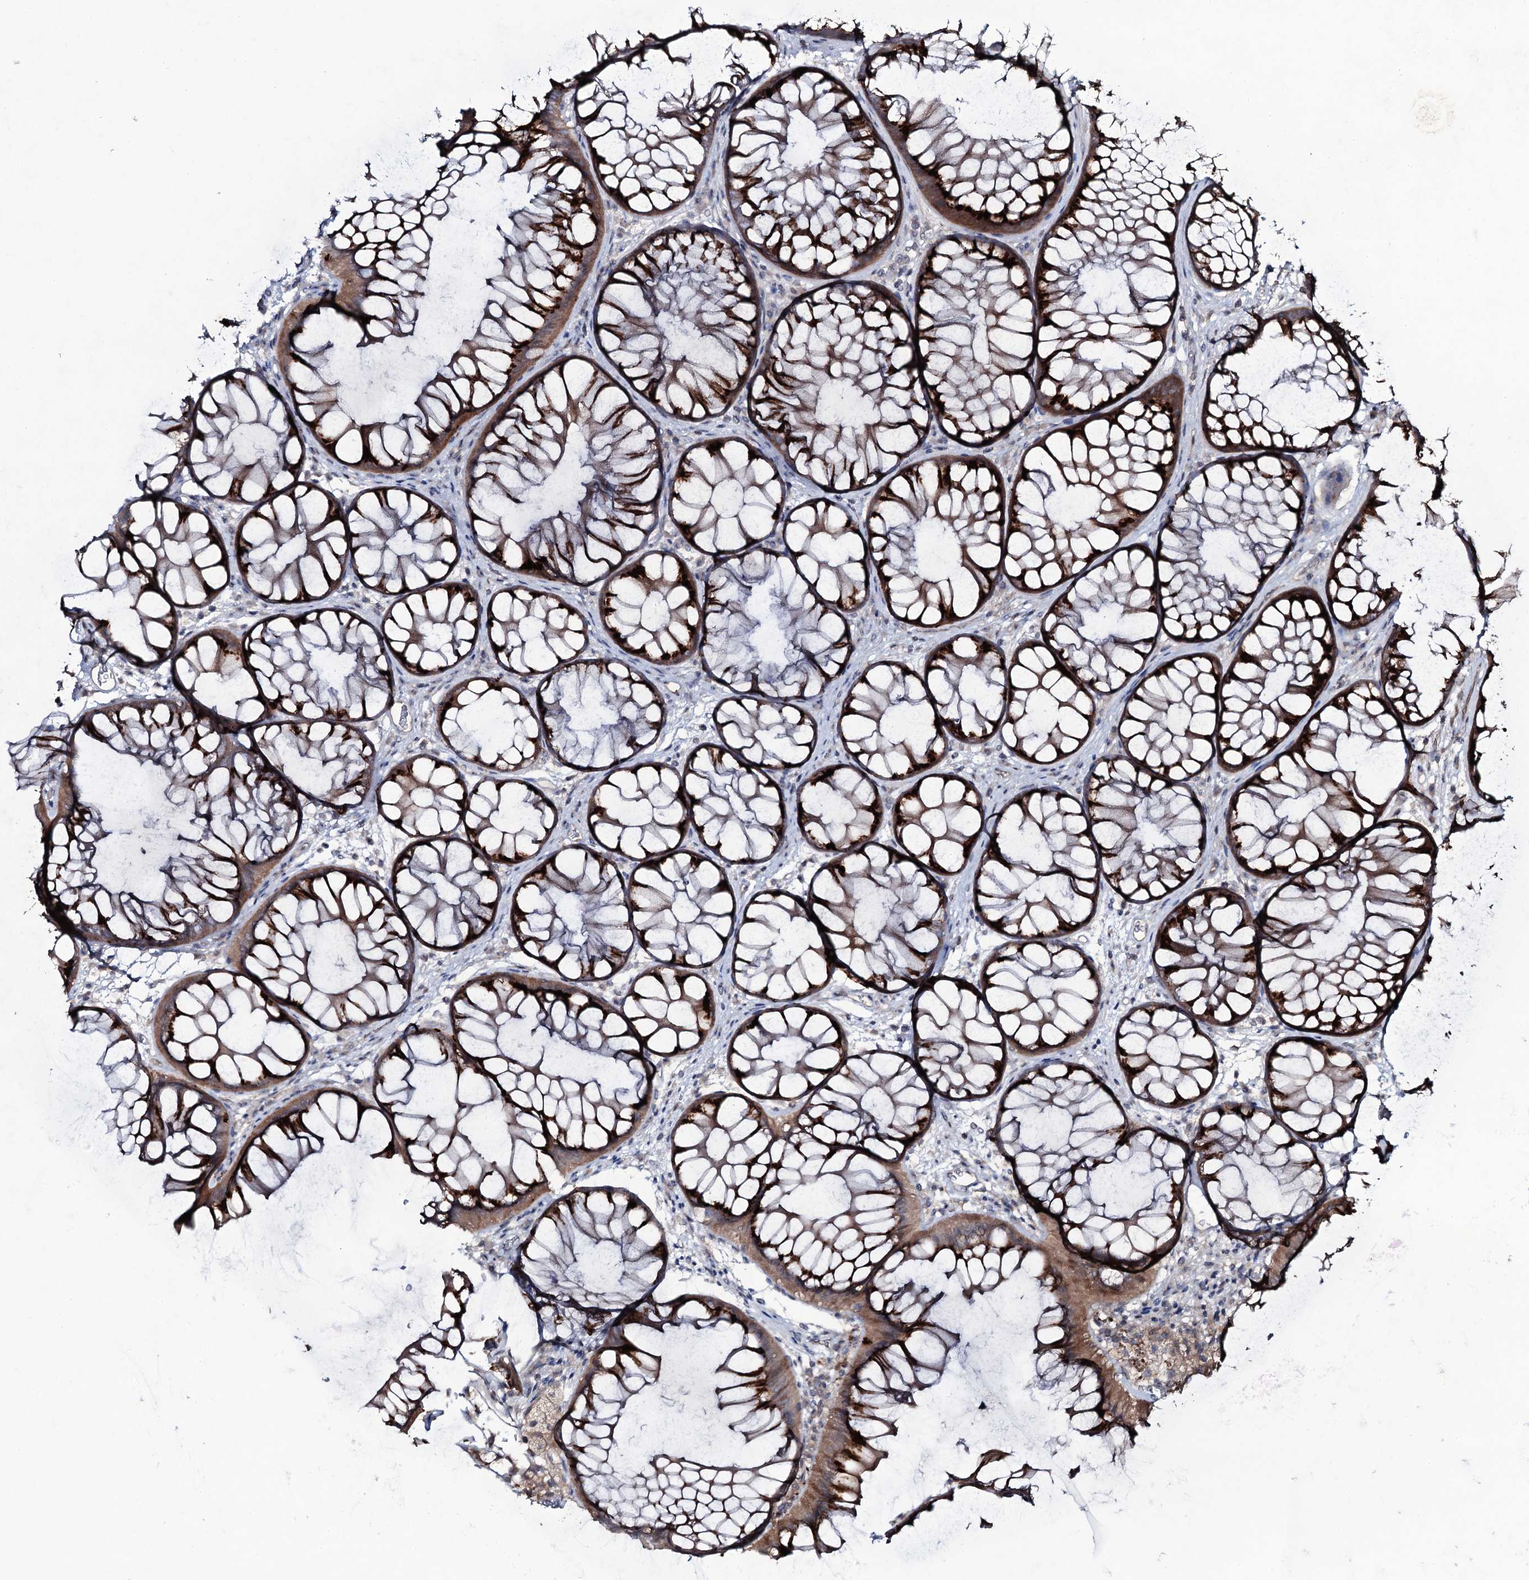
{"staining": {"intensity": "weak", "quantity": ">75%", "location": "cytoplasmic/membranous"}, "tissue": "colon", "cell_type": "Endothelial cells", "image_type": "normal", "snomed": [{"axis": "morphology", "description": "Normal tissue, NOS"}, {"axis": "topography", "description": "Colon"}], "caption": "The photomicrograph reveals immunohistochemical staining of normal colon. There is weak cytoplasmic/membranous staining is seen in about >75% of endothelial cells.", "gene": "SNAP23", "patient": {"sex": "female", "age": 82}}